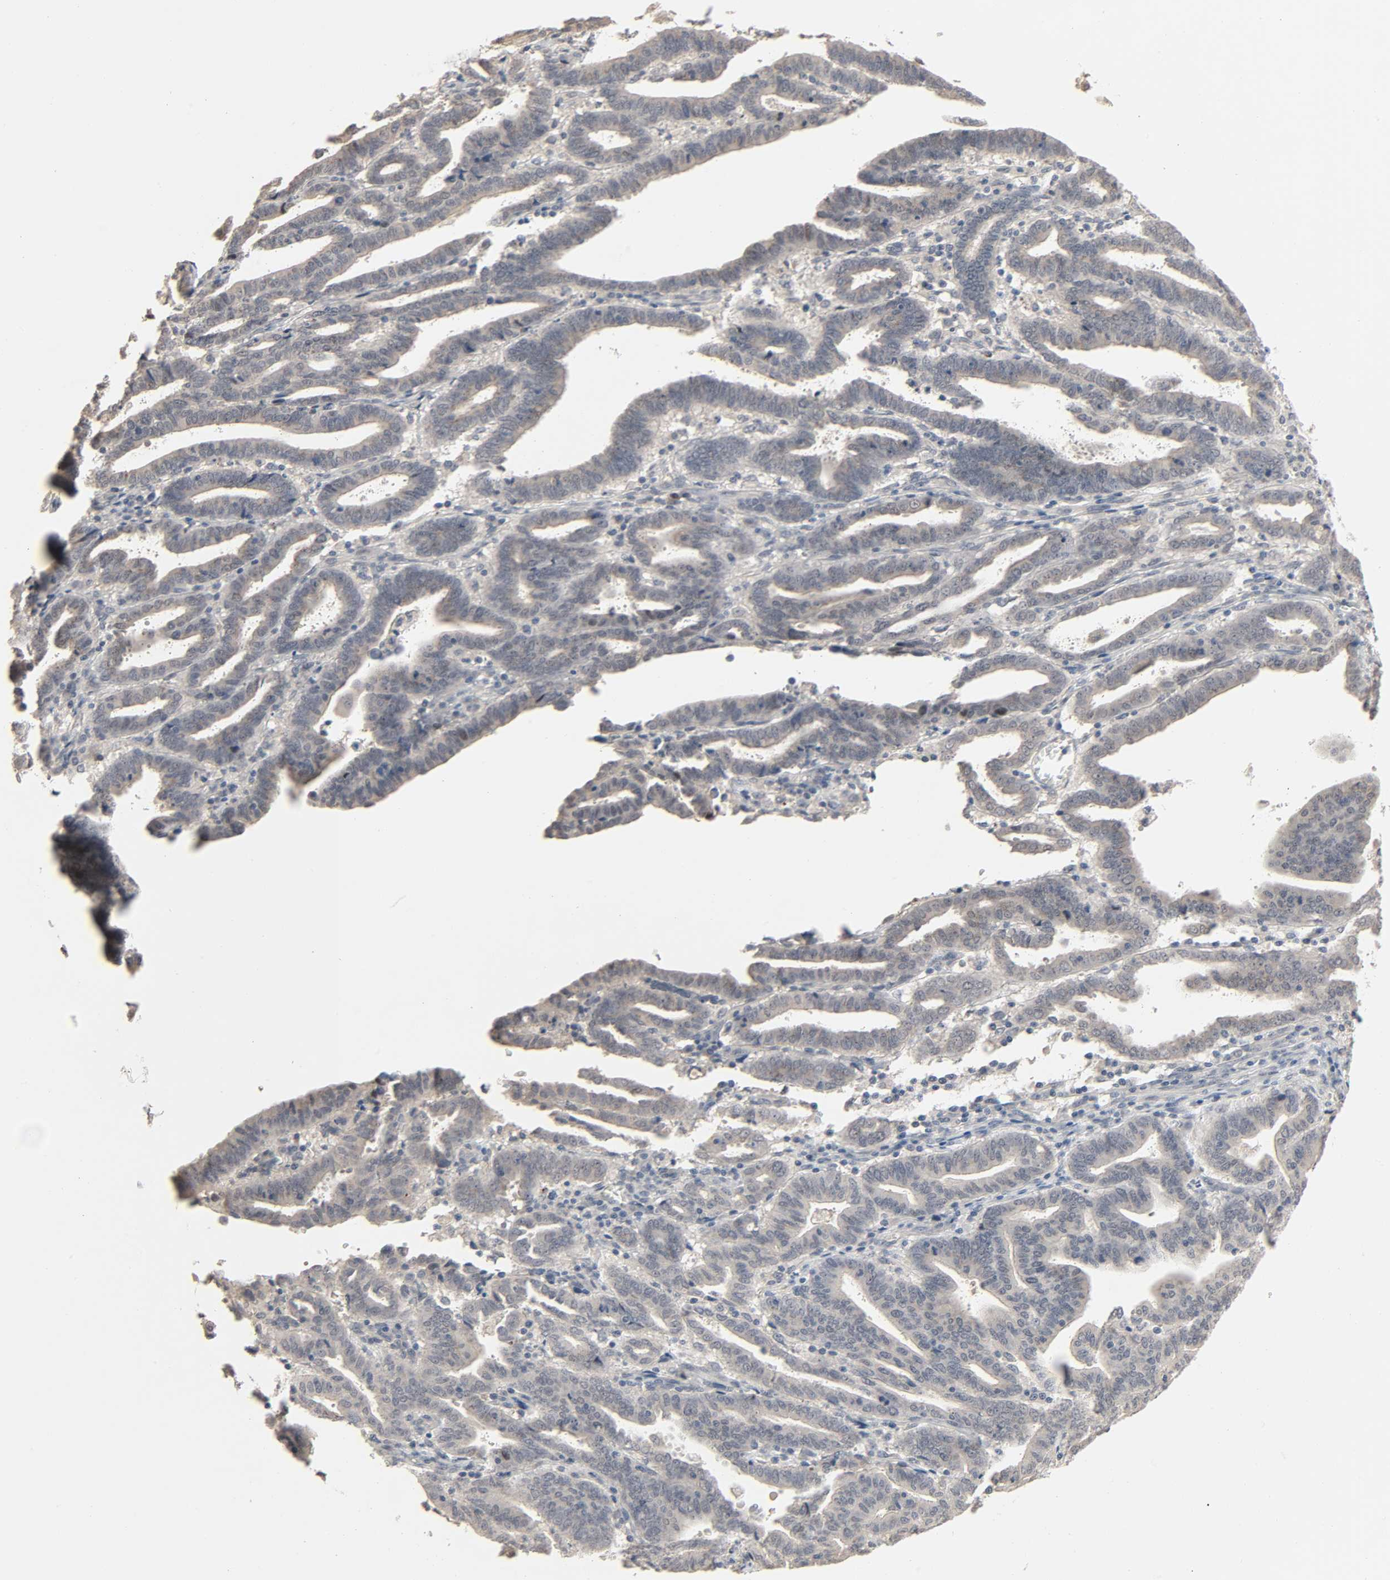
{"staining": {"intensity": "negative", "quantity": "none", "location": "none"}, "tissue": "endometrial cancer", "cell_type": "Tumor cells", "image_type": "cancer", "snomed": [{"axis": "morphology", "description": "Adenocarcinoma, NOS"}, {"axis": "topography", "description": "Uterus"}], "caption": "Image shows no protein expression in tumor cells of adenocarcinoma (endometrial) tissue.", "gene": "MAGEA8", "patient": {"sex": "female", "age": 83}}